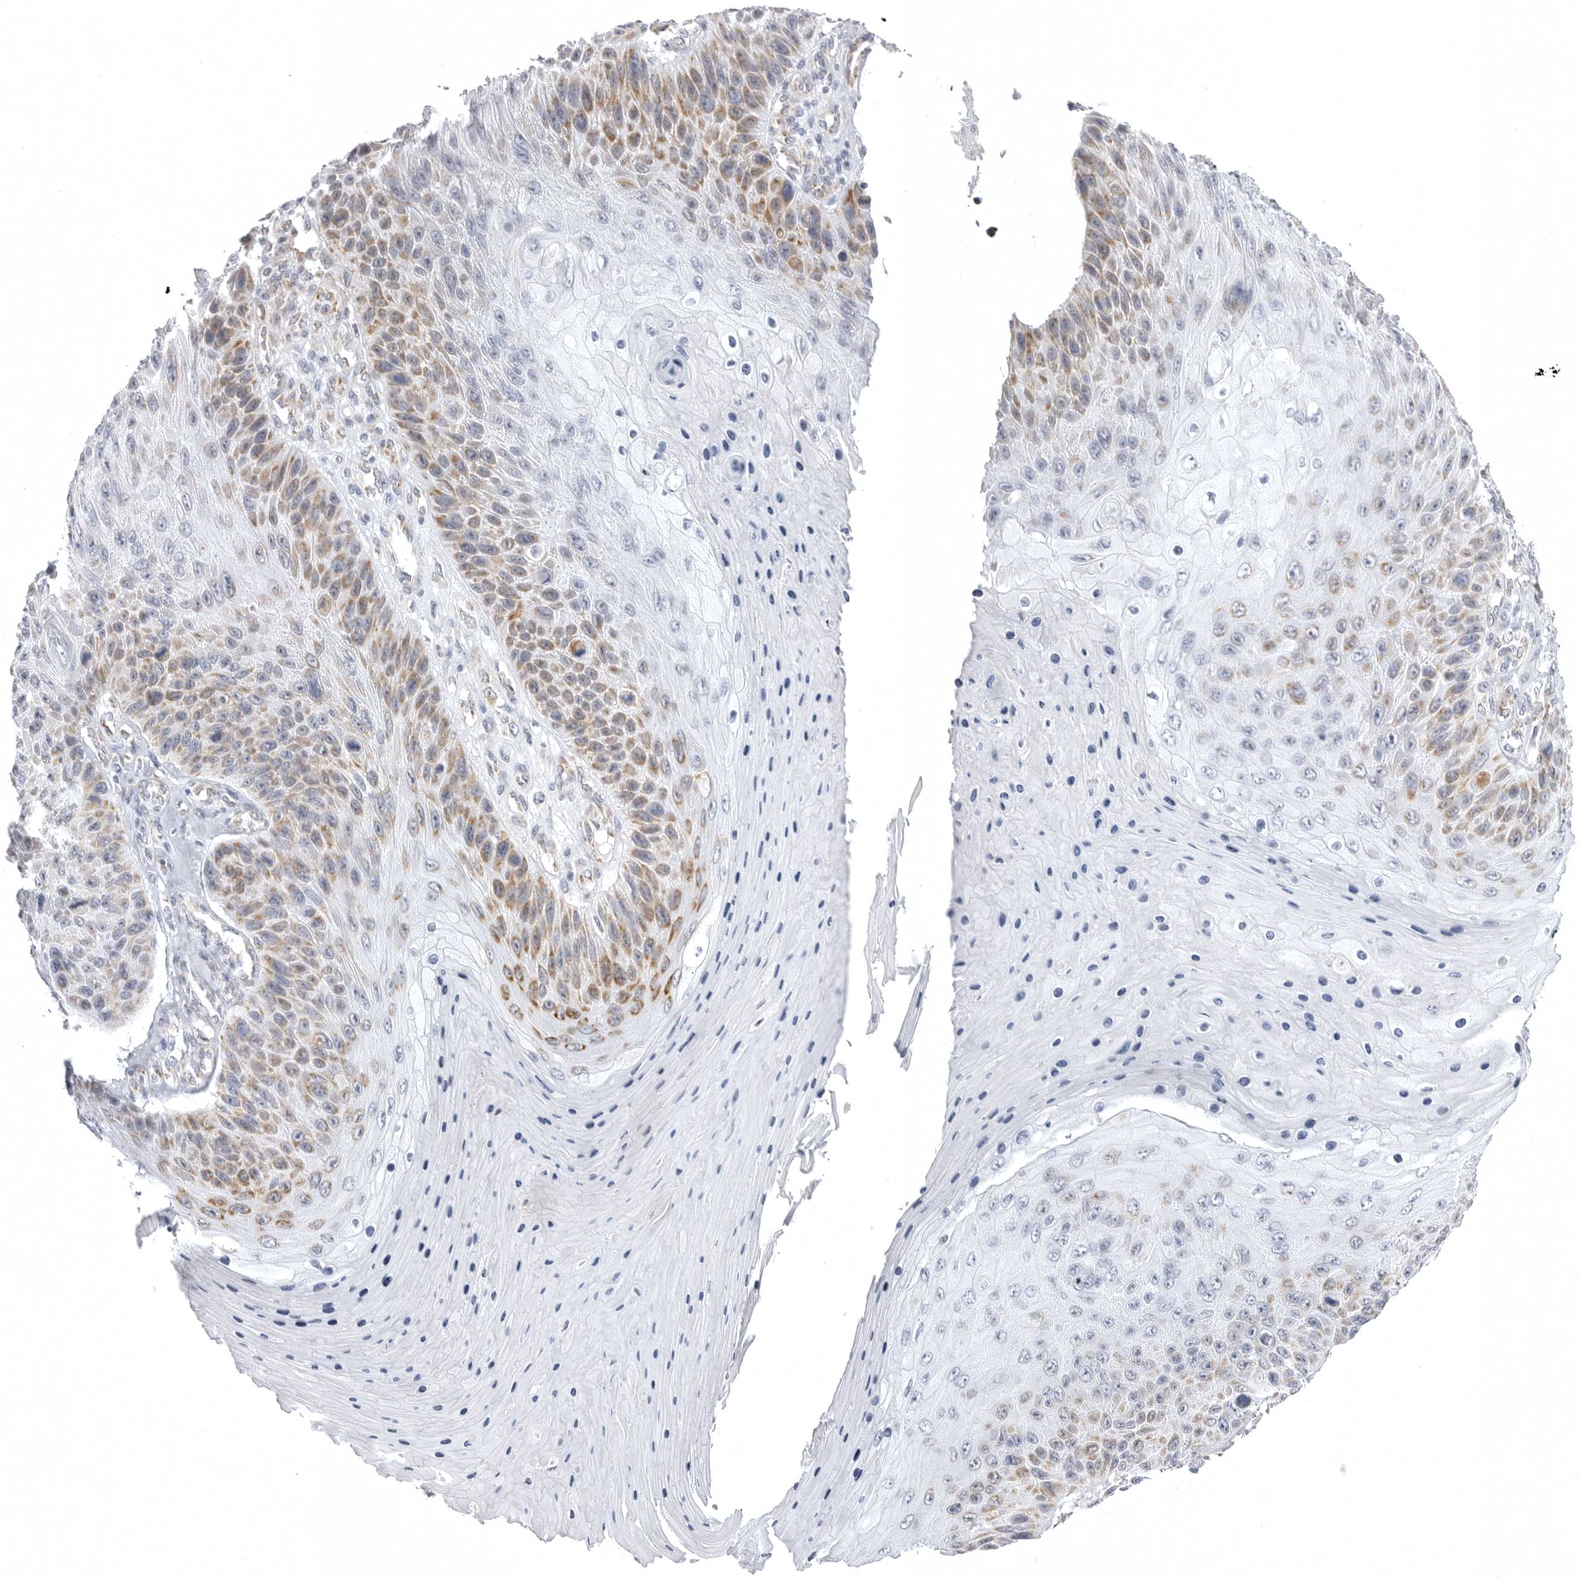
{"staining": {"intensity": "moderate", "quantity": "25%-75%", "location": "cytoplasmic/membranous"}, "tissue": "skin cancer", "cell_type": "Tumor cells", "image_type": "cancer", "snomed": [{"axis": "morphology", "description": "Squamous cell carcinoma, NOS"}, {"axis": "topography", "description": "Skin"}], "caption": "Brown immunohistochemical staining in human squamous cell carcinoma (skin) reveals moderate cytoplasmic/membranous staining in approximately 25%-75% of tumor cells.", "gene": "TUFM", "patient": {"sex": "female", "age": 88}}